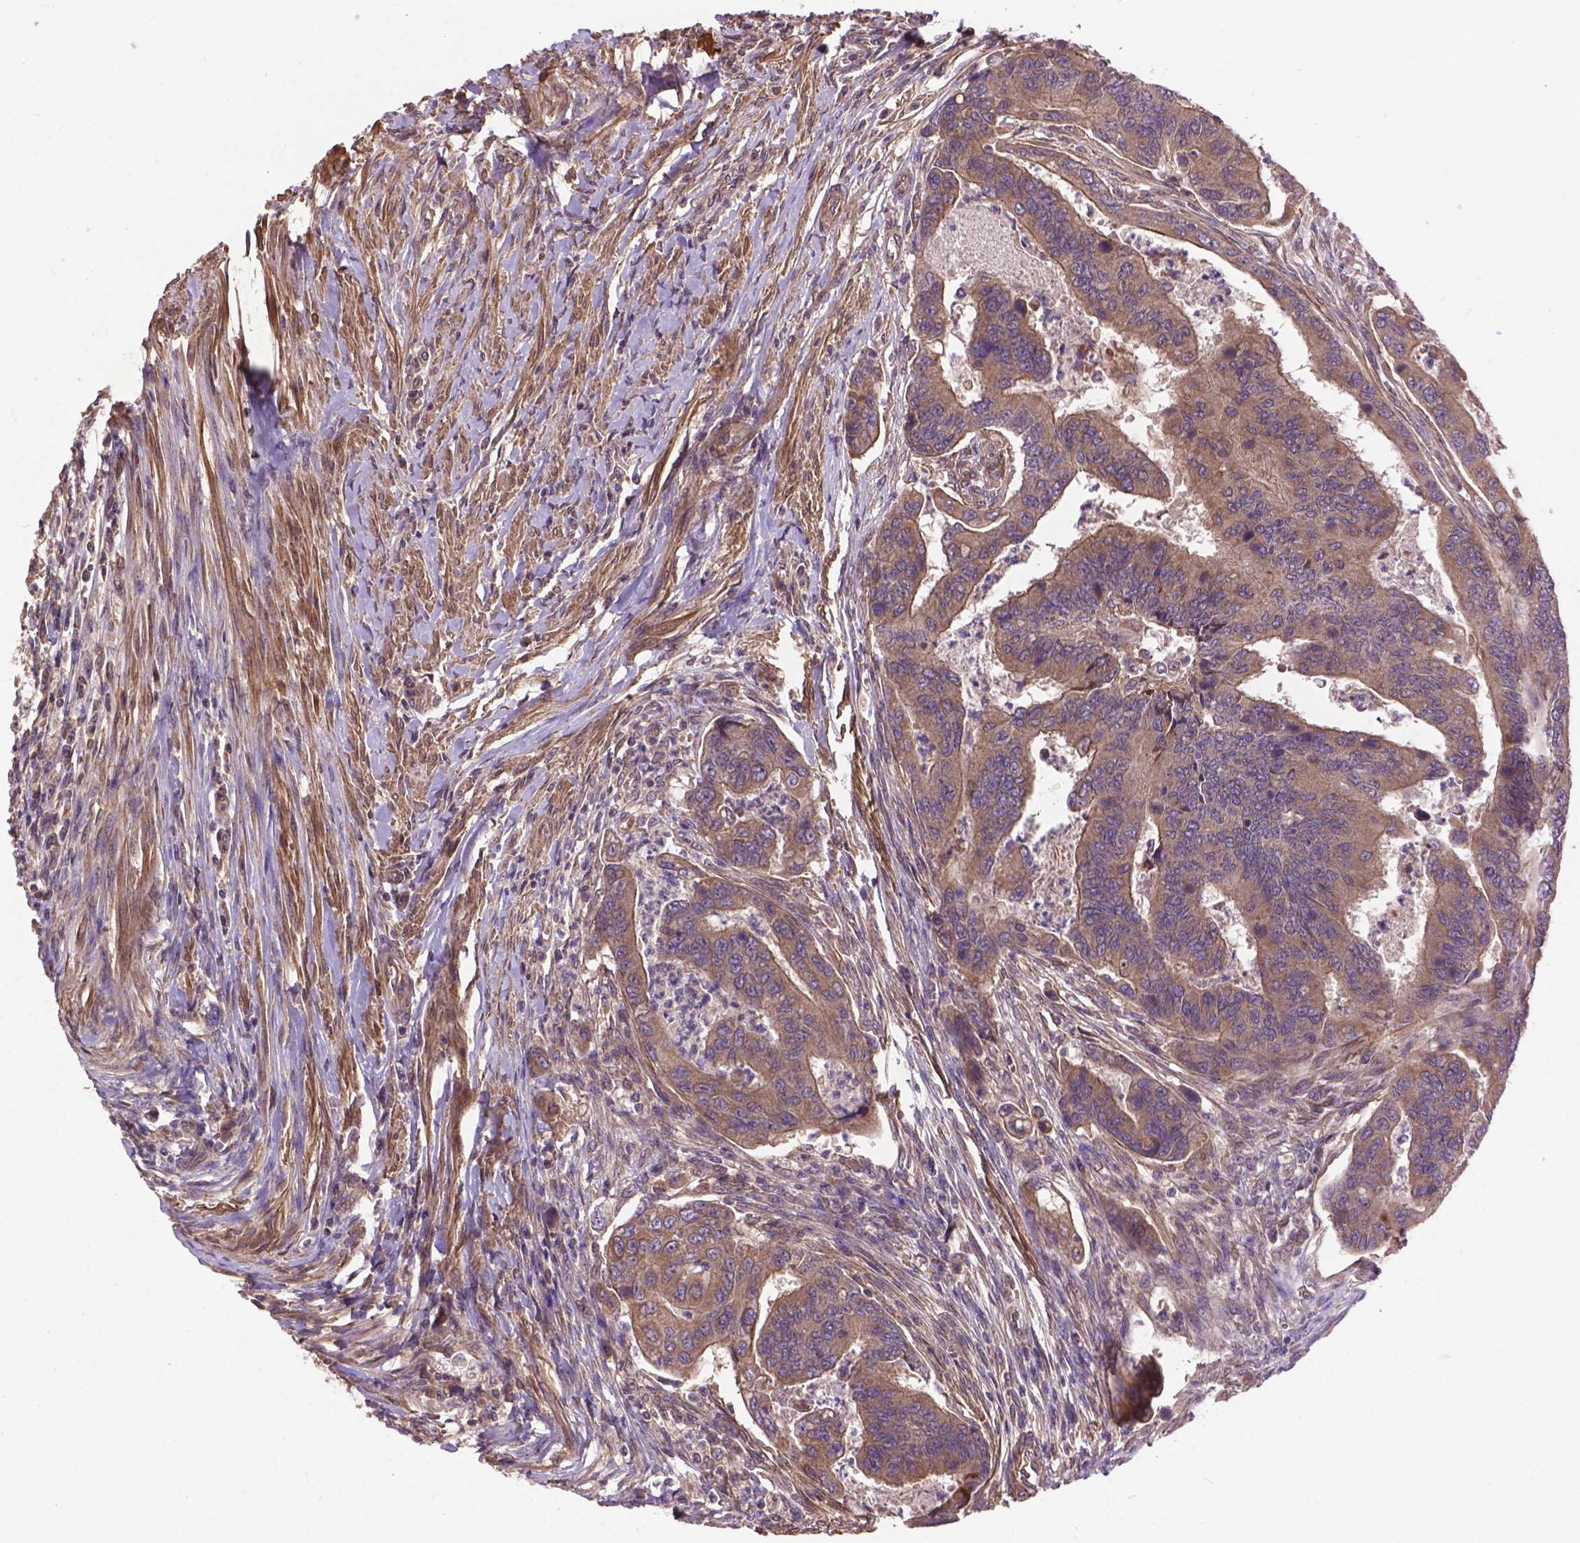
{"staining": {"intensity": "moderate", "quantity": ">75%", "location": "cytoplasmic/membranous"}, "tissue": "colorectal cancer", "cell_type": "Tumor cells", "image_type": "cancer", "snomed": [{"axis": "morphology", "description": "Adenocarcinoma, NOS"}, {"axis": "topography", "description": "Colon"}], "caption": "Immunohistochemistry (IHC) of adenocarcinoma (colorectal) demonstrates medium levels of moderate cytoplasmic/membranous staining in about >75% of tumor cells. The protein of interest is stained brown, and the nuclei are stained in blue (DAB (3,3'-diaminobenzidine) IHC with brightfield microscopy, high magnification).", "gene": "ZNF616", "patient": {"sex": "female", "age": 67}}